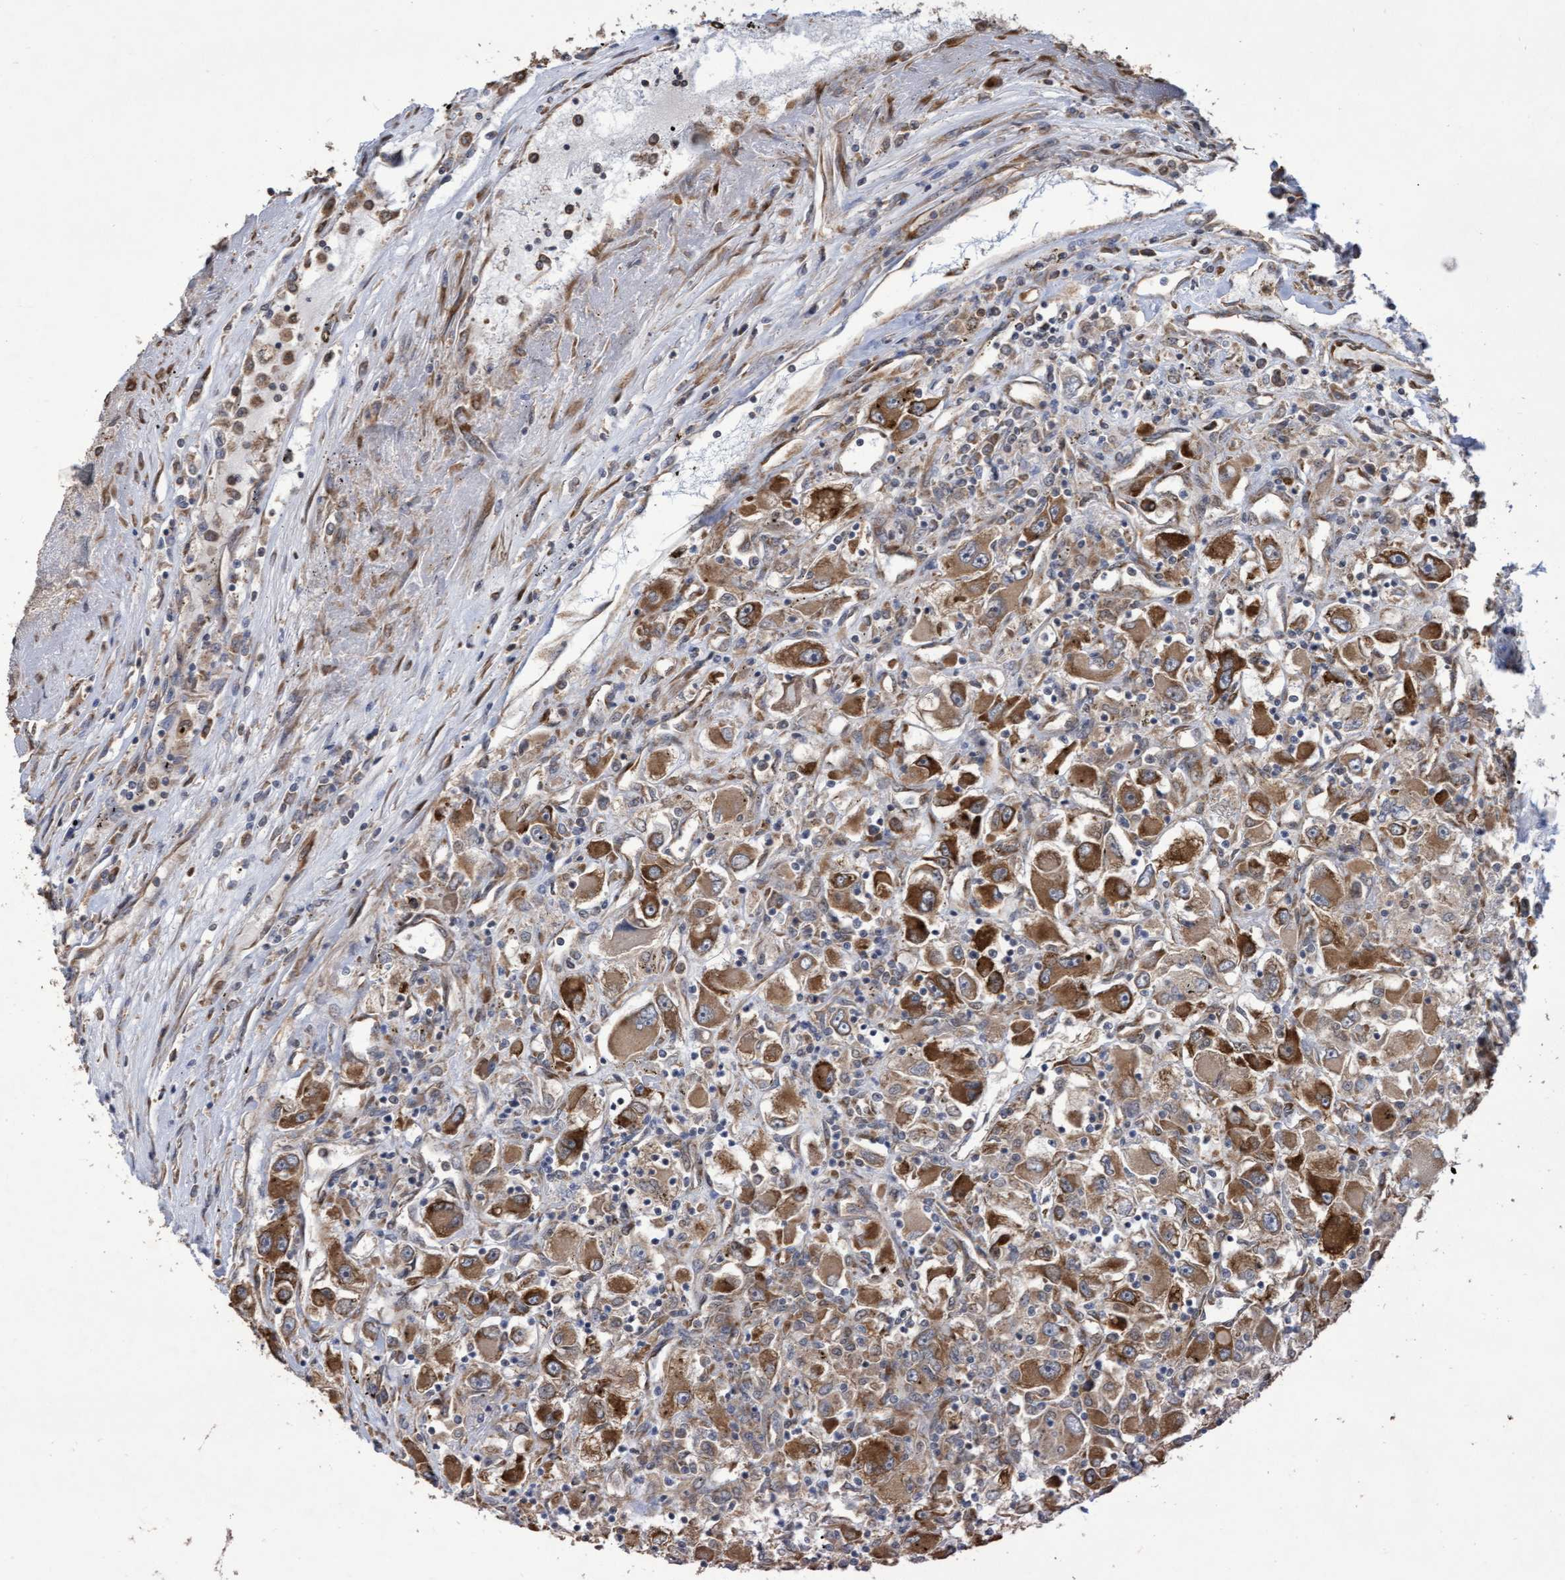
{"staining": {"intensity": "strong", "quantity": ">75%", "location": "cytoplasmic/membranous"}, "tissue": "renal cancer", "cell_type": "Tumor cells", "image_type": "cancer", "snomed": [{"axis": "morphology", "description": "Adenocarcinoma, NOS"}, {"axis": "topography", "description": "Kidney"}], "caption": "Renal cancer (adenocarcinoma) was stained to show a protein in brown. There is high levels of strong cytoplasmic/membranous positivity in approximately >75% of tumor cells.", "gene": "ABCF2", "patient": {"sex": "female", "age": 52}}